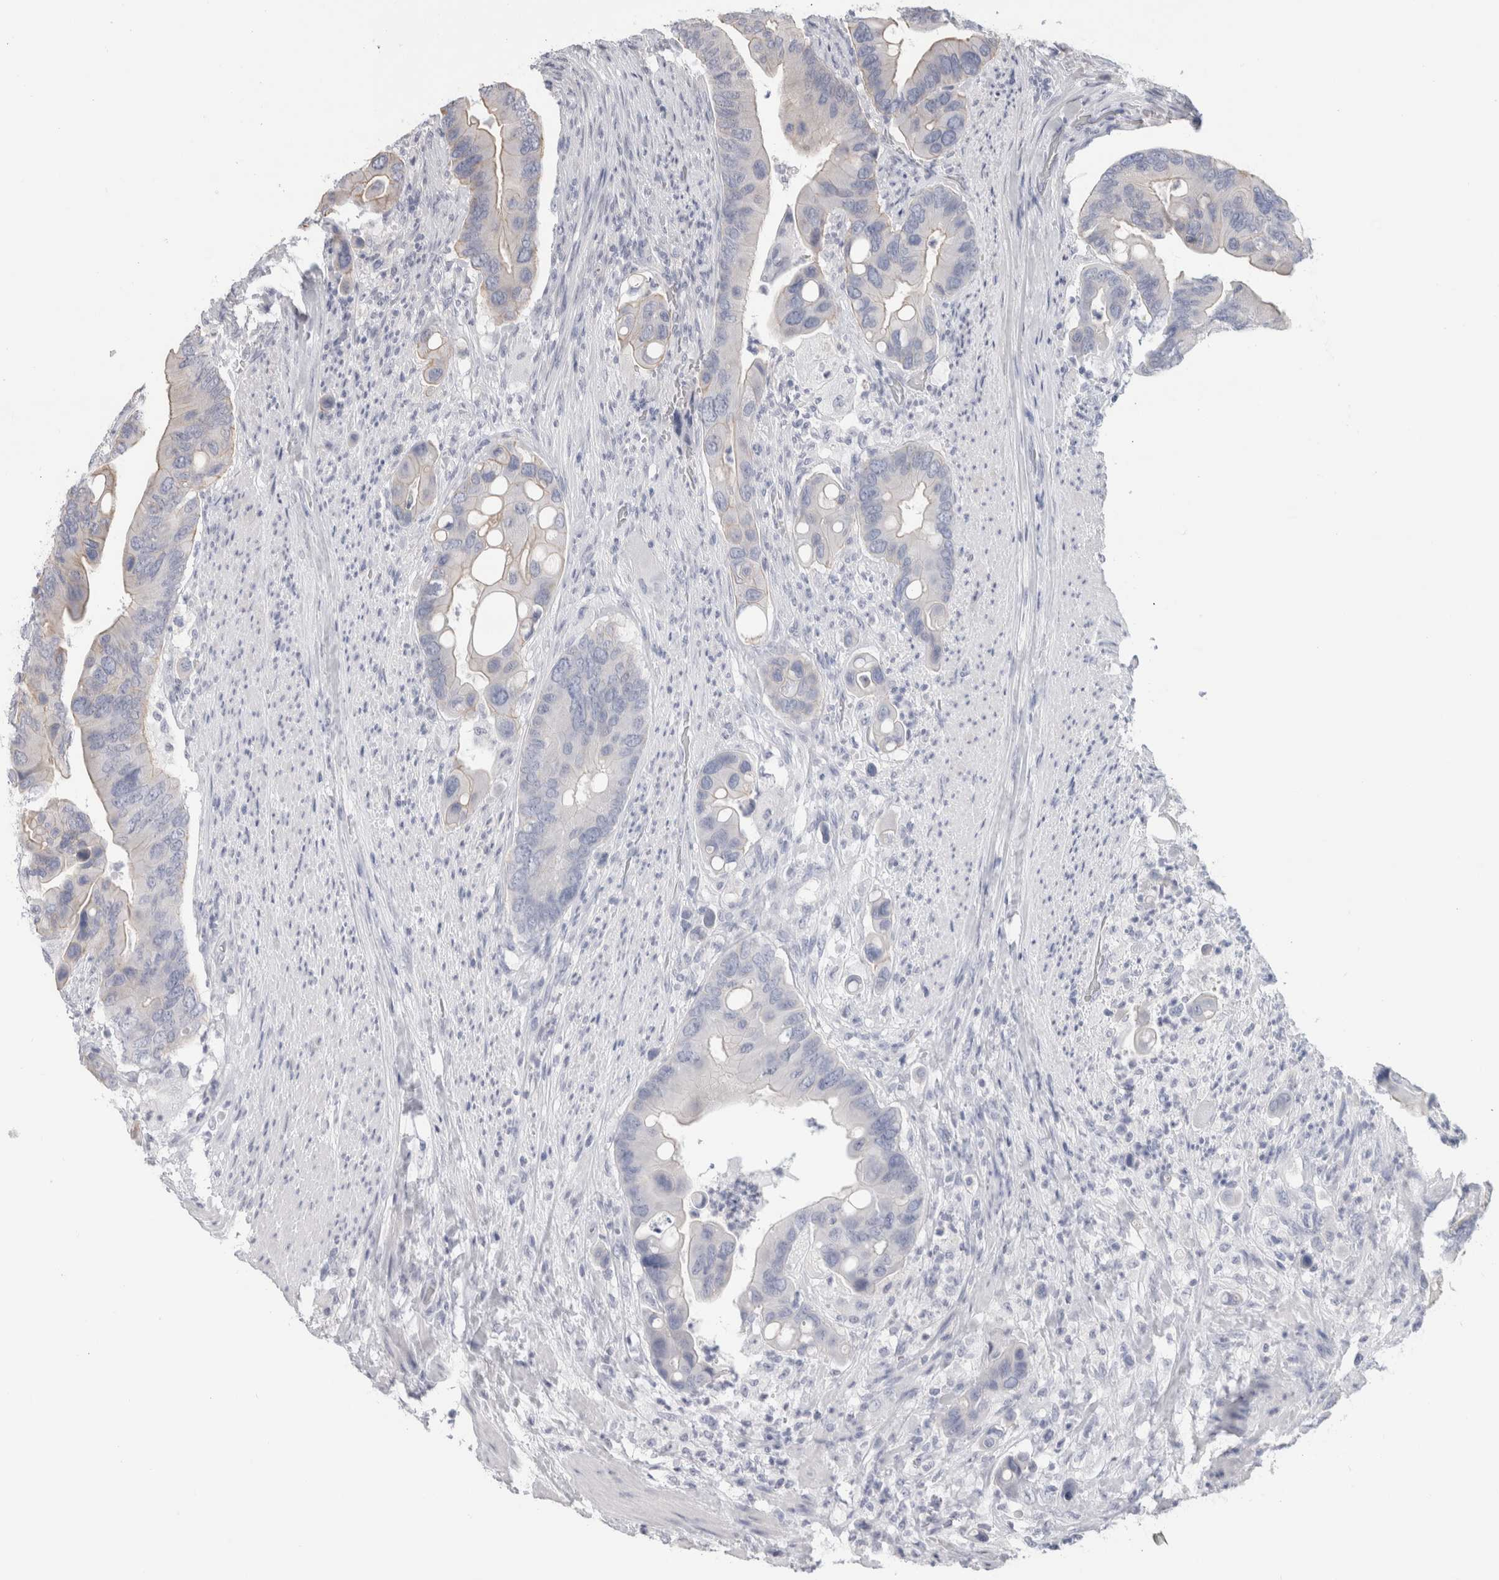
{"staining": {"intensity": "weak", "quantity": "<25%", "location": "cytoplasmic/membranous"}, "tissue": "colorectal cancer", "cell_type": "Tumor cells", "image_type": "cancer", "snomed": [{"axis": "morphology", "description": "Adenocarcinoma, NOS"}, {"axis": "topography", "description": "Rectum"}], "caption": "This is an immunohistochemistry photomicrograph of human colorectal cancer. There is no expression in tumor cells.", "gene": "AFP", "patient": {"sex": "female", "age": 57}}